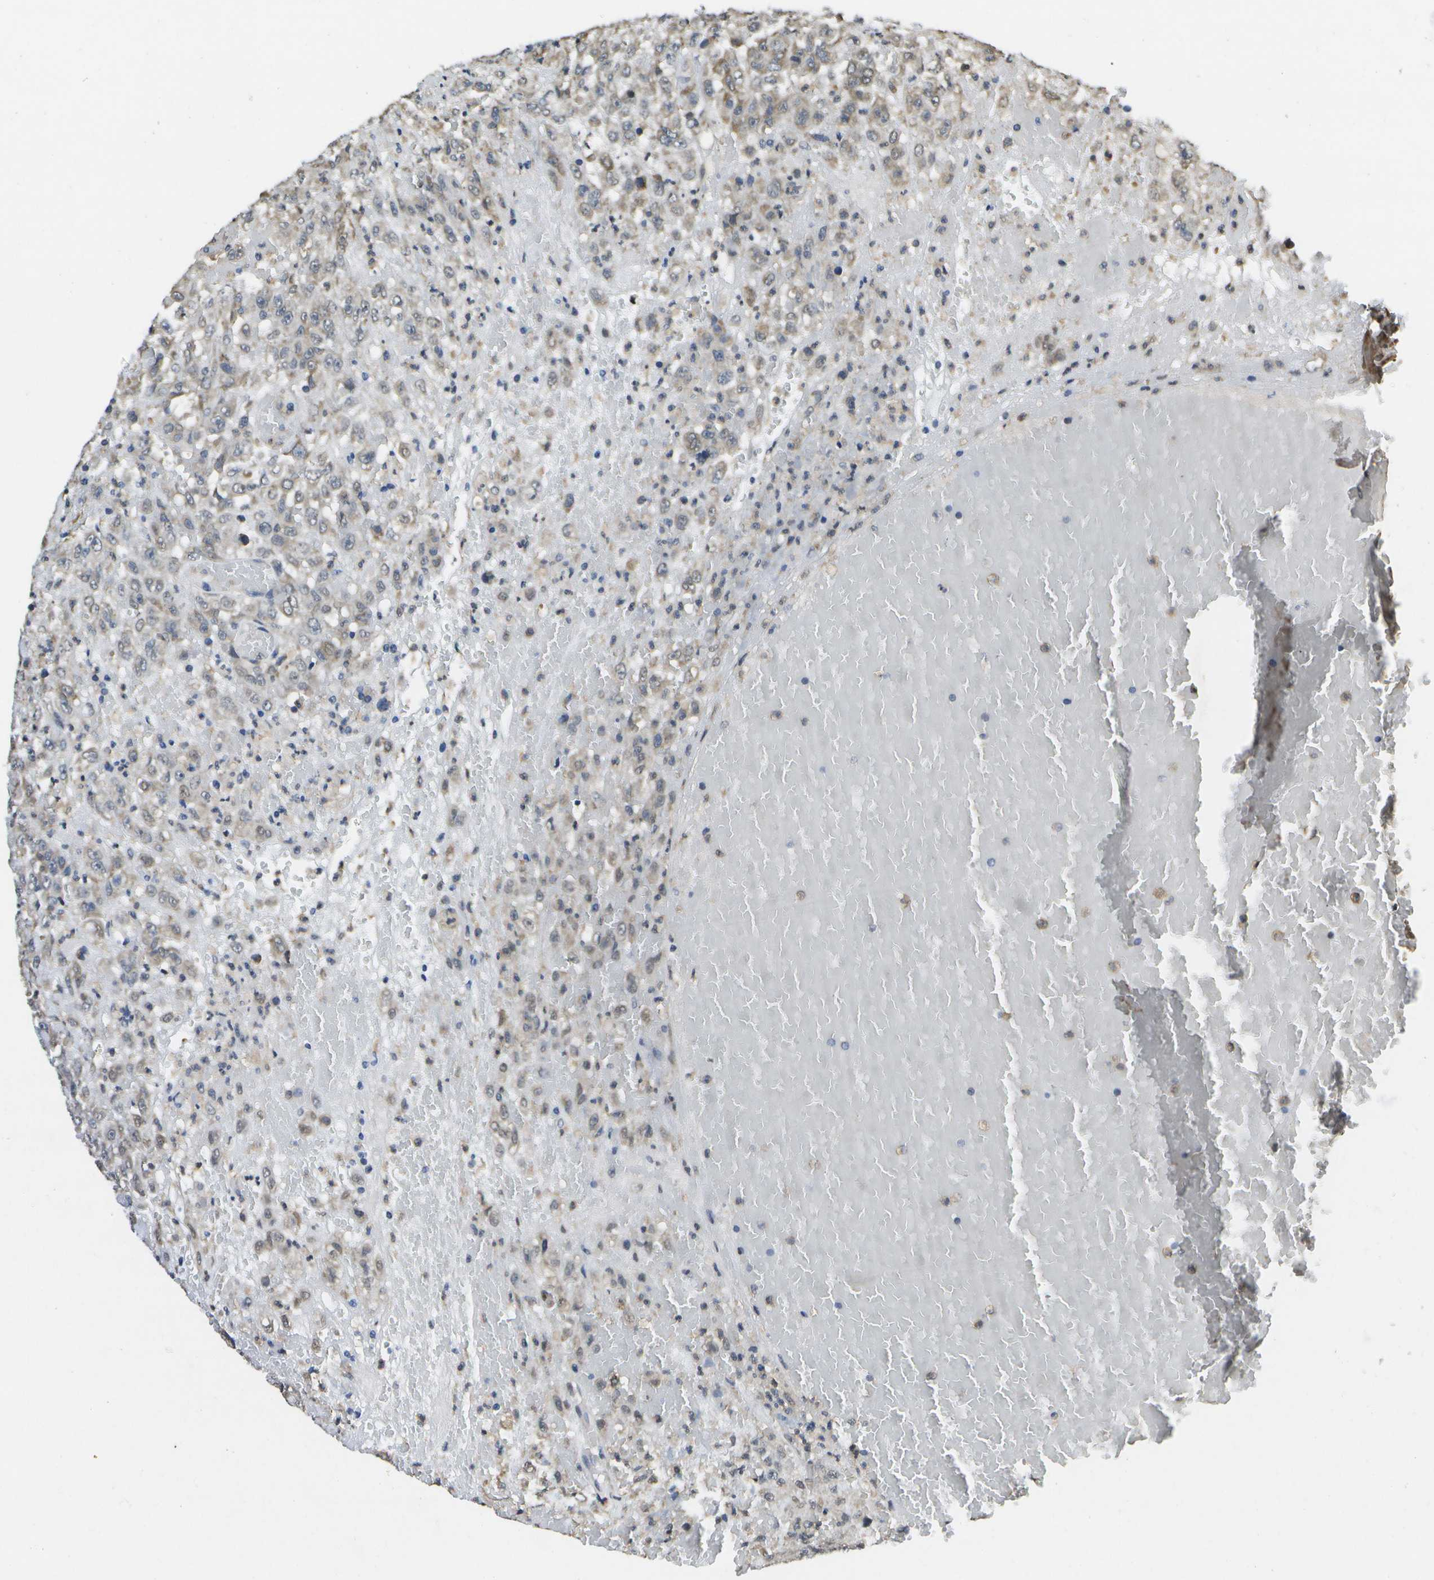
{"staining": {"intensity": "weak", "quantity": "25%-75%", "location": "cytoplasmic/membranous"}, "tissue": "urothelial cancer", "cell_type": "Tumor cells", "image_type": "cancer", "snomed": [{"axis": "morphology", "description": "Urothelial carcinoma, High grade"}, {"axis": "topography", "description": "Urinary bladder"}], "caption": "Immunohistochemistry histopathology image of high-grade urothelial carcinoma stained for a protein (brown), which shows low levels of weak cytoplasmic/membranous staining in approximately 25%-75% of tumor cells.", "gene": "DSE", "patient": {"sex": "male", "age": 46}}